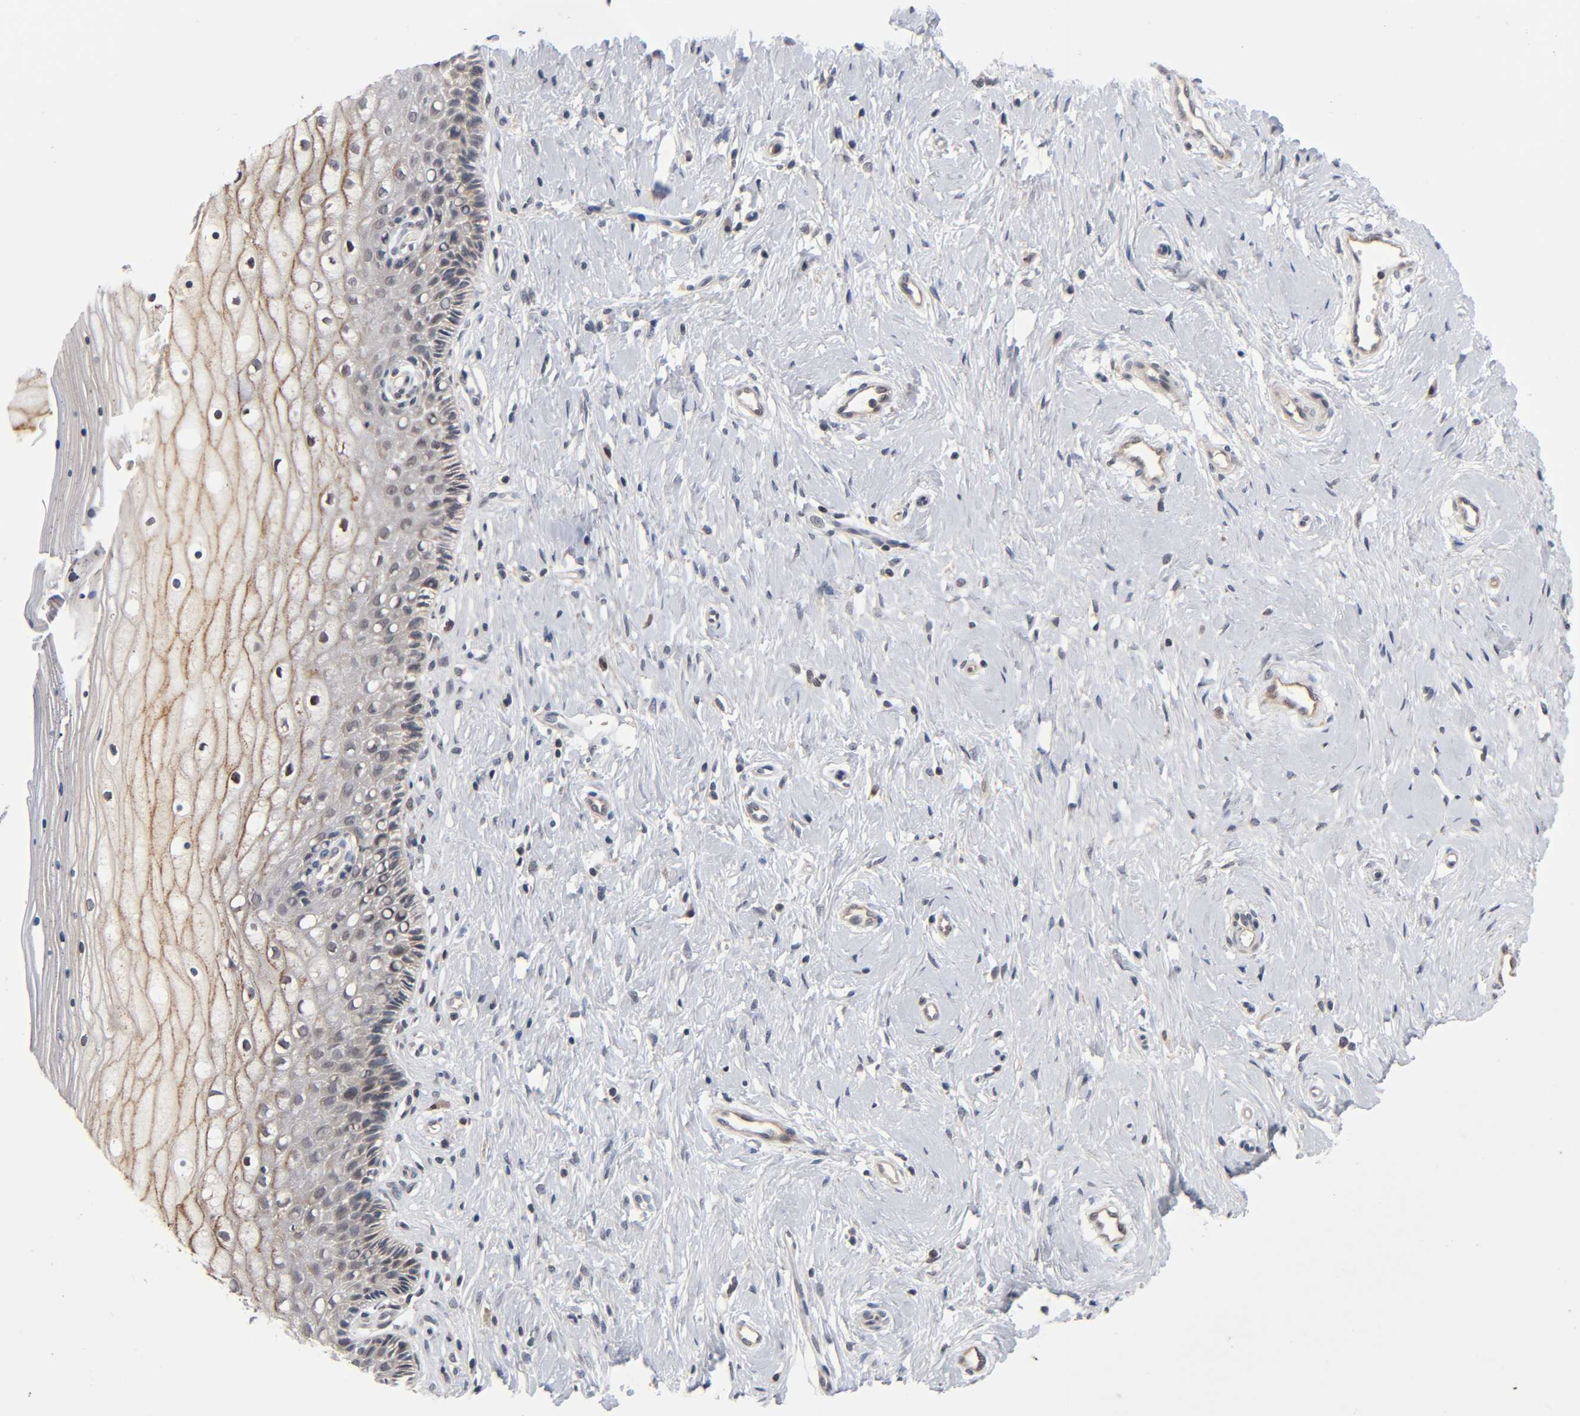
{"staining": {"intensity": "moderate", "quantity": ">75%", "location": "cytoplasmic/membranous"}, "tissue": "cervix", "cell_type": "Glandular cells", "image_type": "normal", "snomed": [{"axis": "morphology", "description": "Normal tissue, NOS"}, {"axis": "topography", "description": "Cervix"}], "caption": "Cervix stained with a protein marker exhibits moderate staining in glandular cells.", "gene": "PRKAB1", "patient": {"sex": "female", "age": 46}}